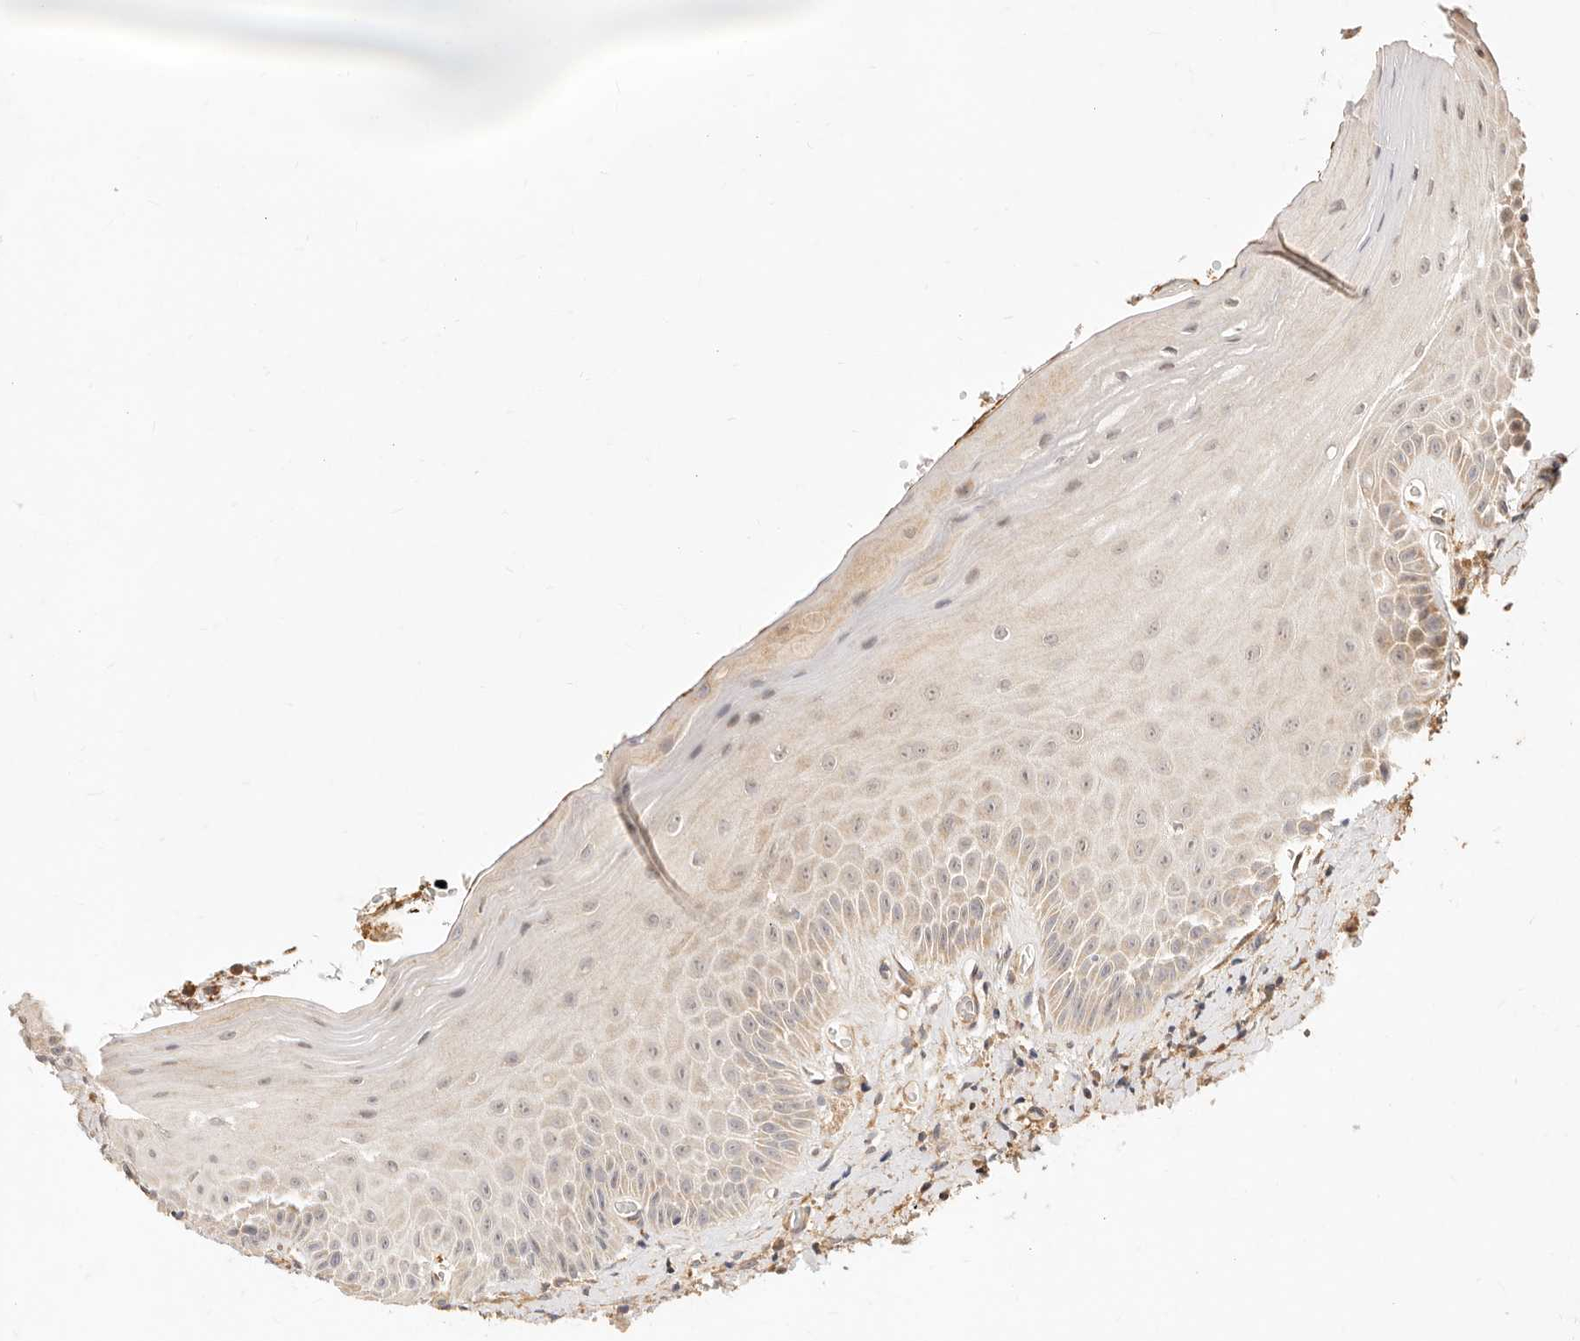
{"staining": {"intensity": "moderate", "quantity": "<25%", "location": "cytoplasmic/membranous"}, "tissue": "oral mucosa", "cell_type": "Squamous epithelial cells", "image_type": "normal", "snomed": [{"axis": "morphology", "description": "Normal tissue, NOS"}, {"axis": "topography", "description": "Oral tissue"}], "caption": "Immunohistochemical staining of unremarkable human oral mucosa reveals moderate cytoplasmic/membranous protein staining in approximately <25% of squamous epithelial cells. (Brightfield microscopy of DAB IHC at high magnification).", "gene": "UBXN10", "patient": {"sex": "male", "age": 66}}